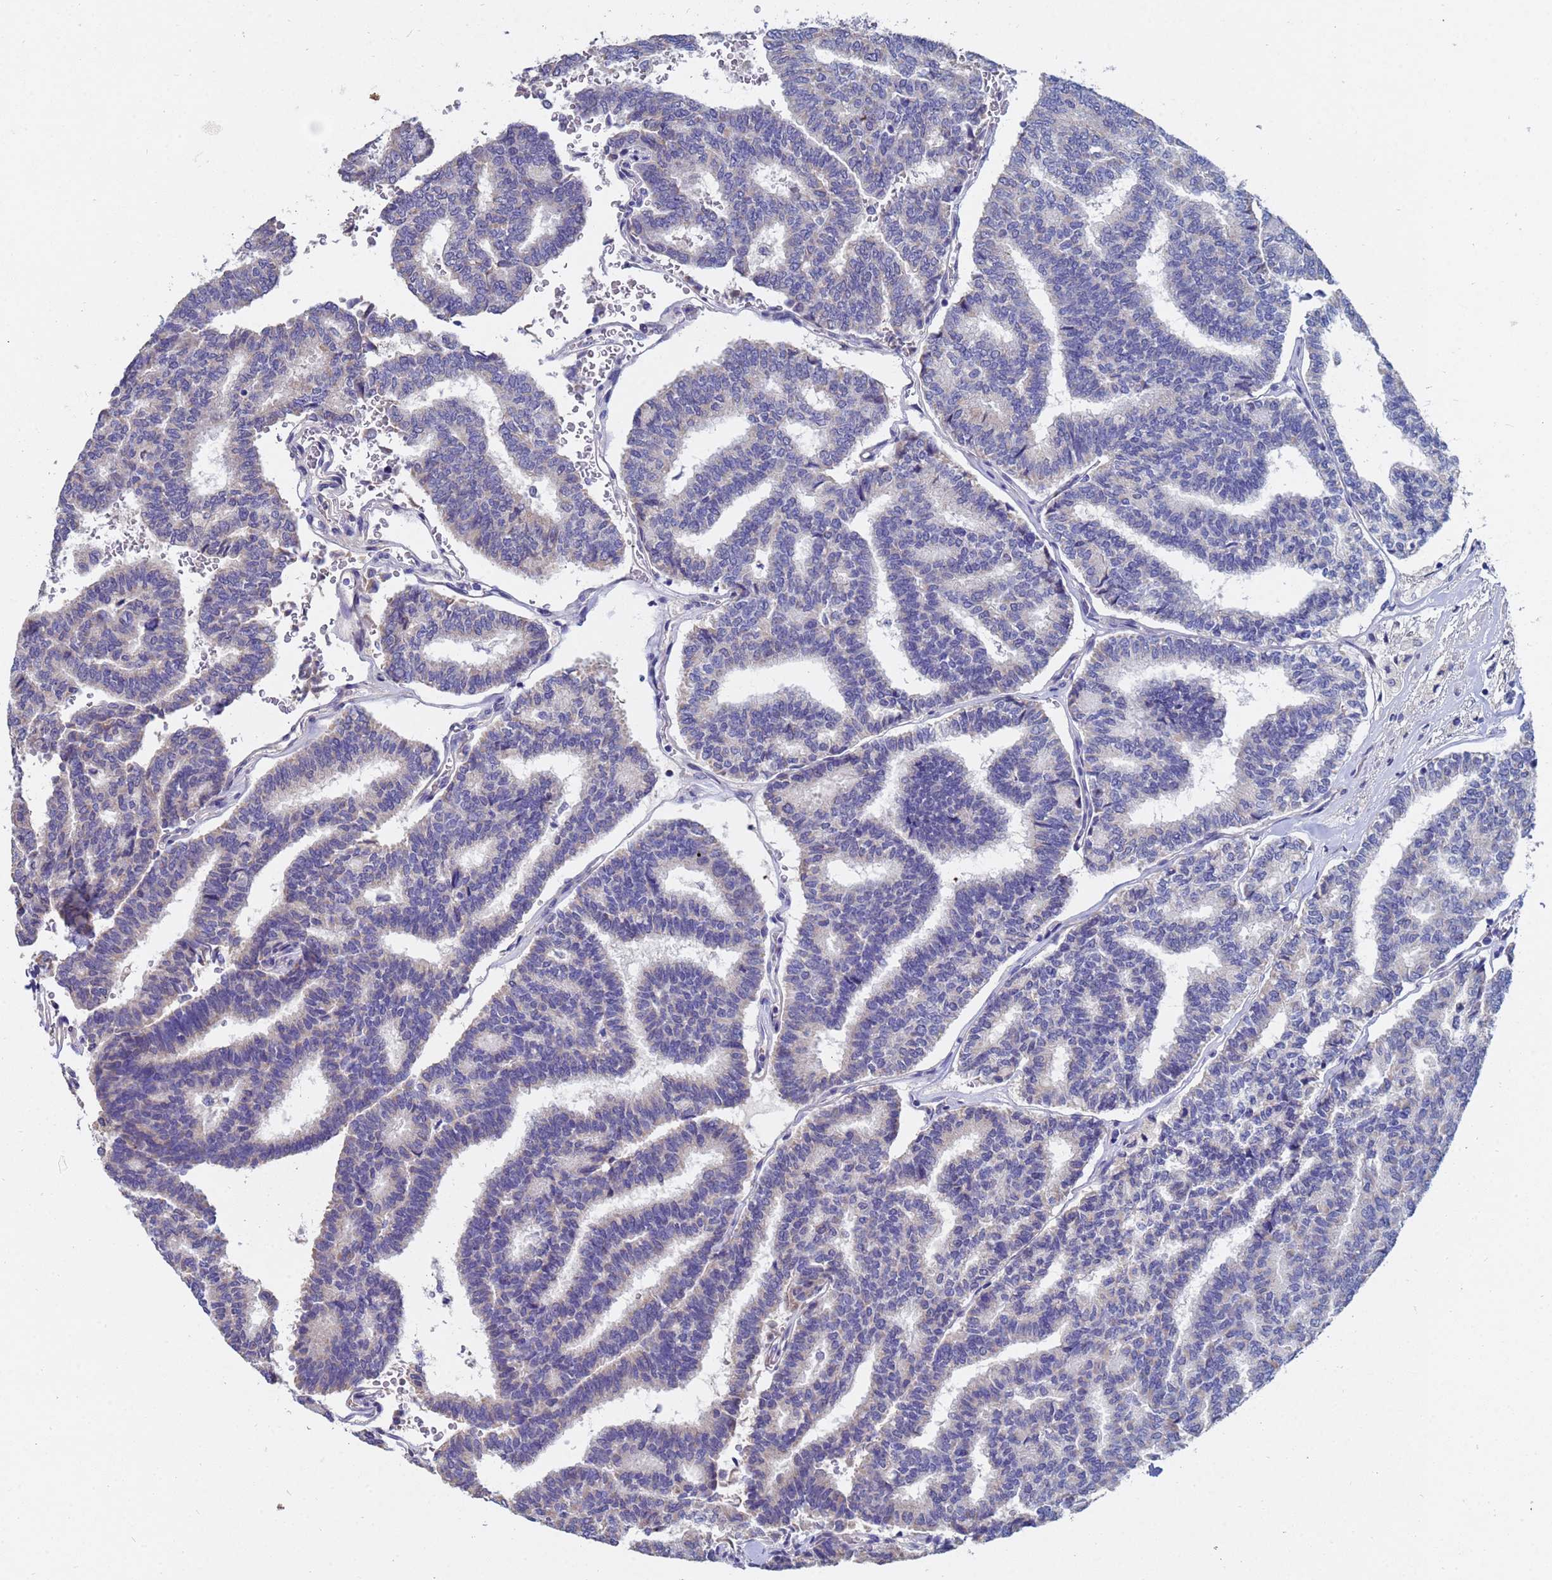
{"staining": {"intensity": "negative", "quantity": "none", "location": "none"}, "tissue": "thyroid cancer", "cell_type": "Tumor cells", "image_type": "cancer", "snomed": [{"axis": "morphology", "description": "Papillary adenocarcinoma, NOS"}, {"axis": "topography", "description": "Thyroid gland"}], "caption": "DAB (3,3'-diaminobenzidine) immunohistochemical staining of thyroid cancer (papillary adenocarcinoma) shows no significant staining in tumor cells.", "gene": "IHO1", "patient": {"sex": "female", "age": 35}}